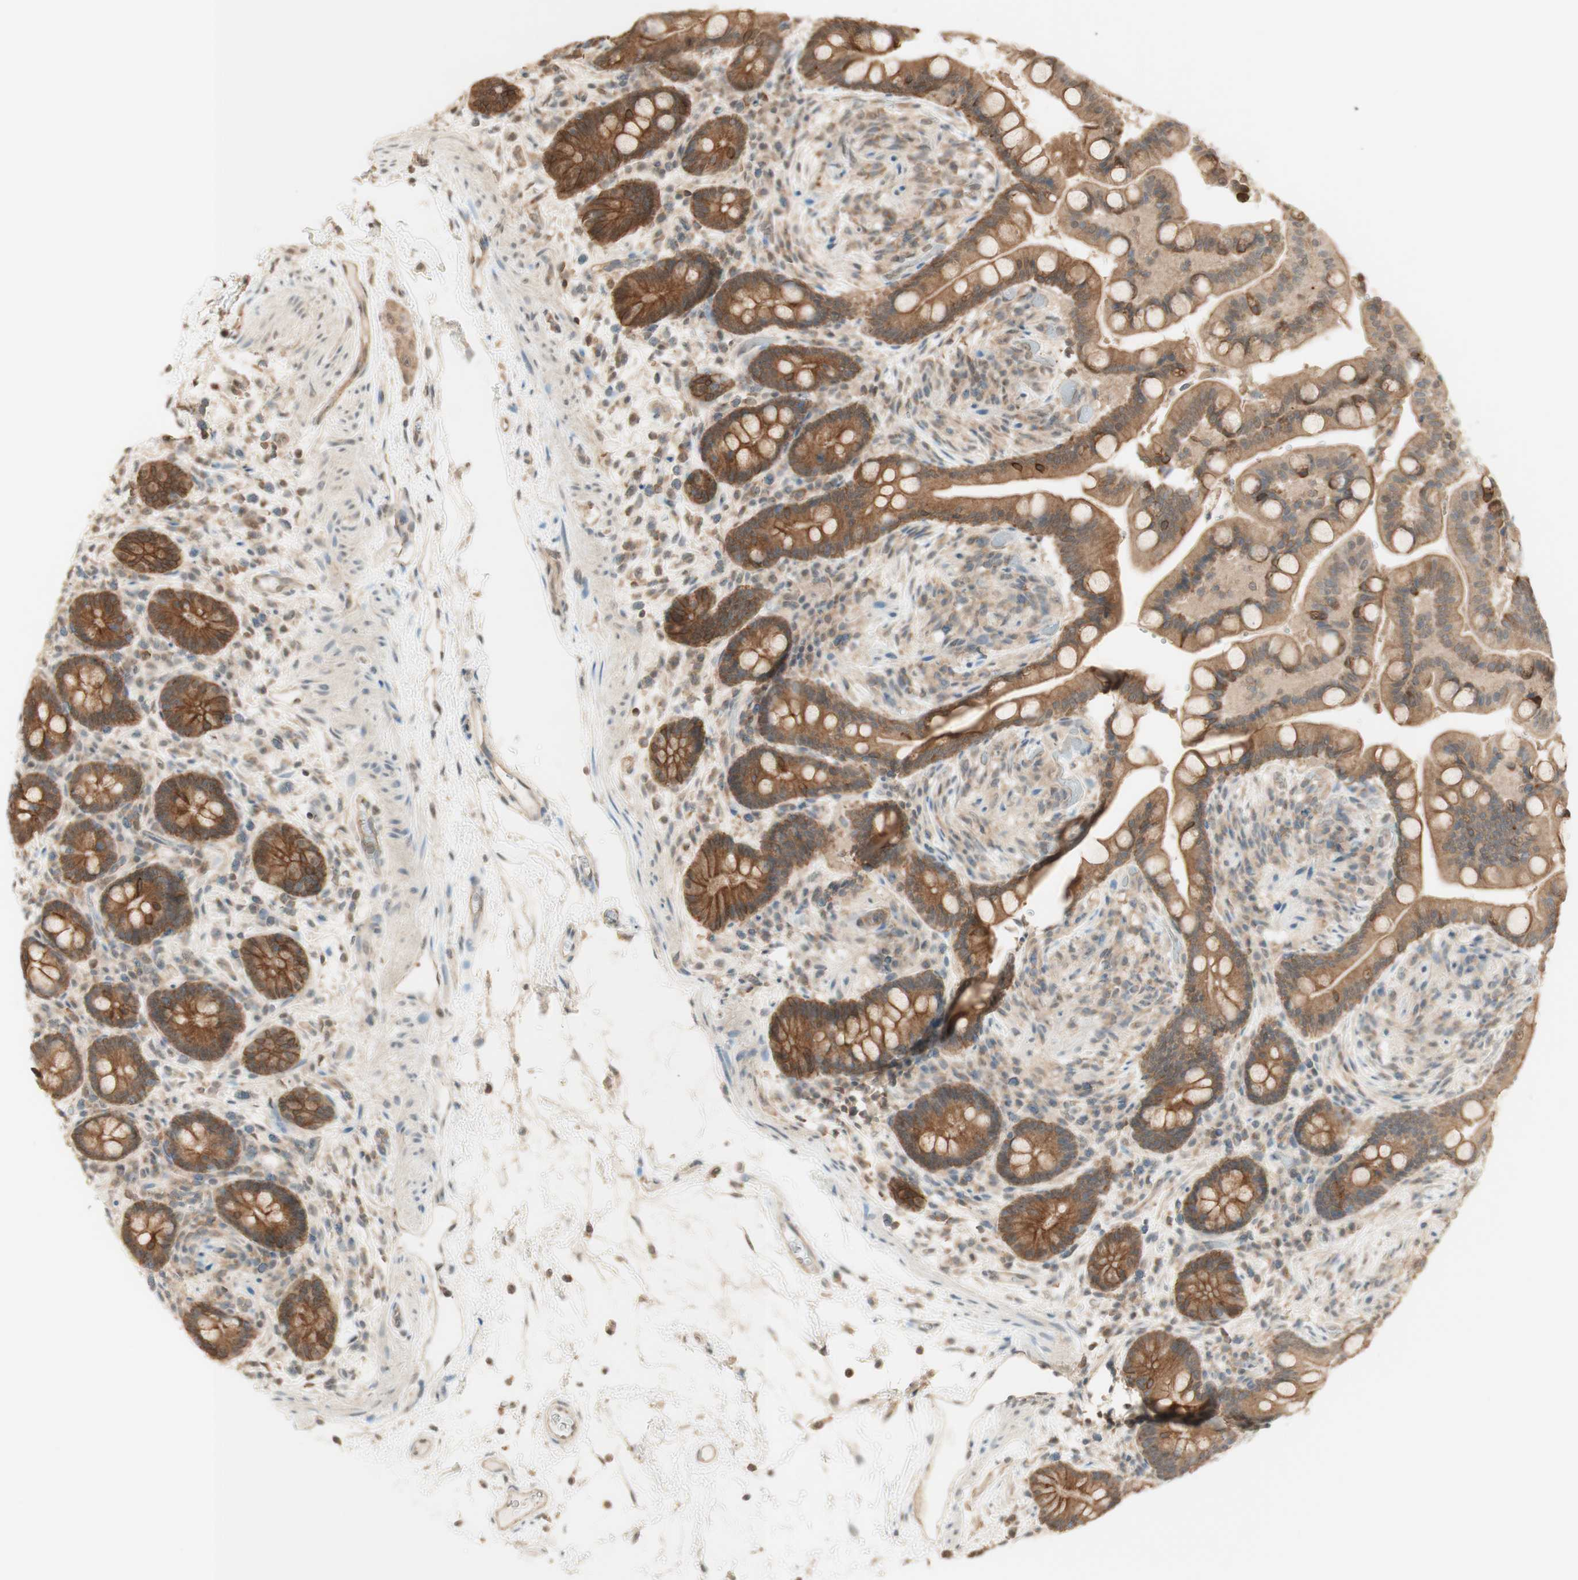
{"staining": {"intensity": "weak", "quantity": ">75%", "location": "cytoplasmic/membranous"}, "tissue": "colon", "cell_type": "Endothelial cells", "image_type": "normal", "snomed": [{"axis": "morphology", "description": "Normal tissue, NOS"}, {"axis": "topography", "description": "Colon"}], "caption": "A photomicrograph of human colon stained for a protein demonstrates weak cytoplasmic/membranous brown staining in endothelial cells. The staining was performed using DAB, with brown indicating positive protein expression. Nuclei are stained blue with hematoxylin.", "gene": "SPINT2", "patient": {"sex": "male", "age": 73}}